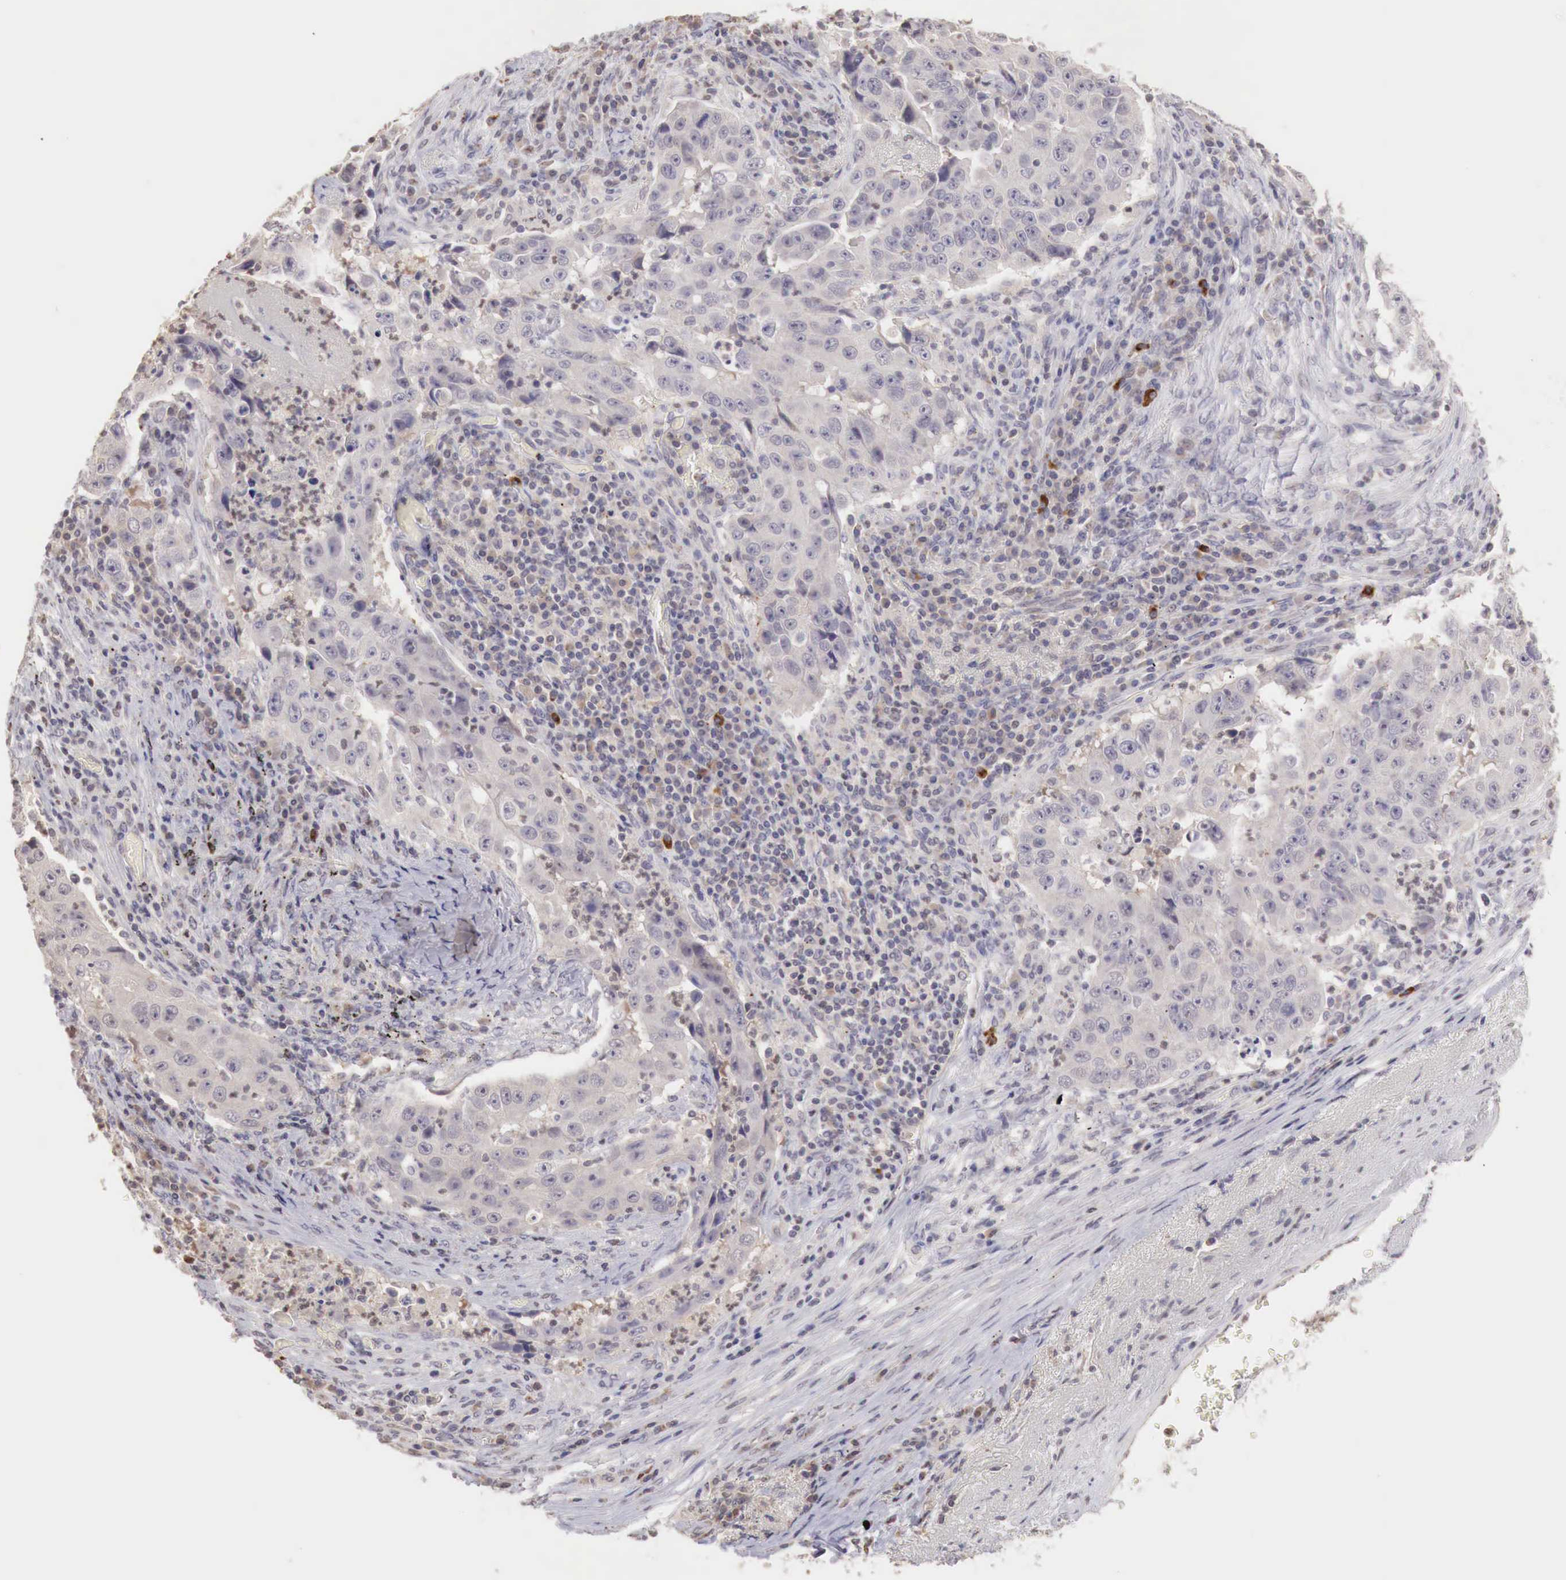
{"staining": {"intensity": "weak", "quantity": ">75%", "location": "cytoplasmic/membranous"}, "tissue": "lung cancer", "cell_type": "Tumor cells", "image_type": "cancer", "snomed": [{"axis": "morphology", "description": "Squamous cell carcinoma, NOS"}, {"axis": "topography", "description": "Lung"}], "caption": "The immunohistochemical stain labels weak cytoplasmic/membranous staining in tumor cells of lung cancer tissue.", "gene": "TBC1D9", "patient": {"sex": "male", "age": 64}}